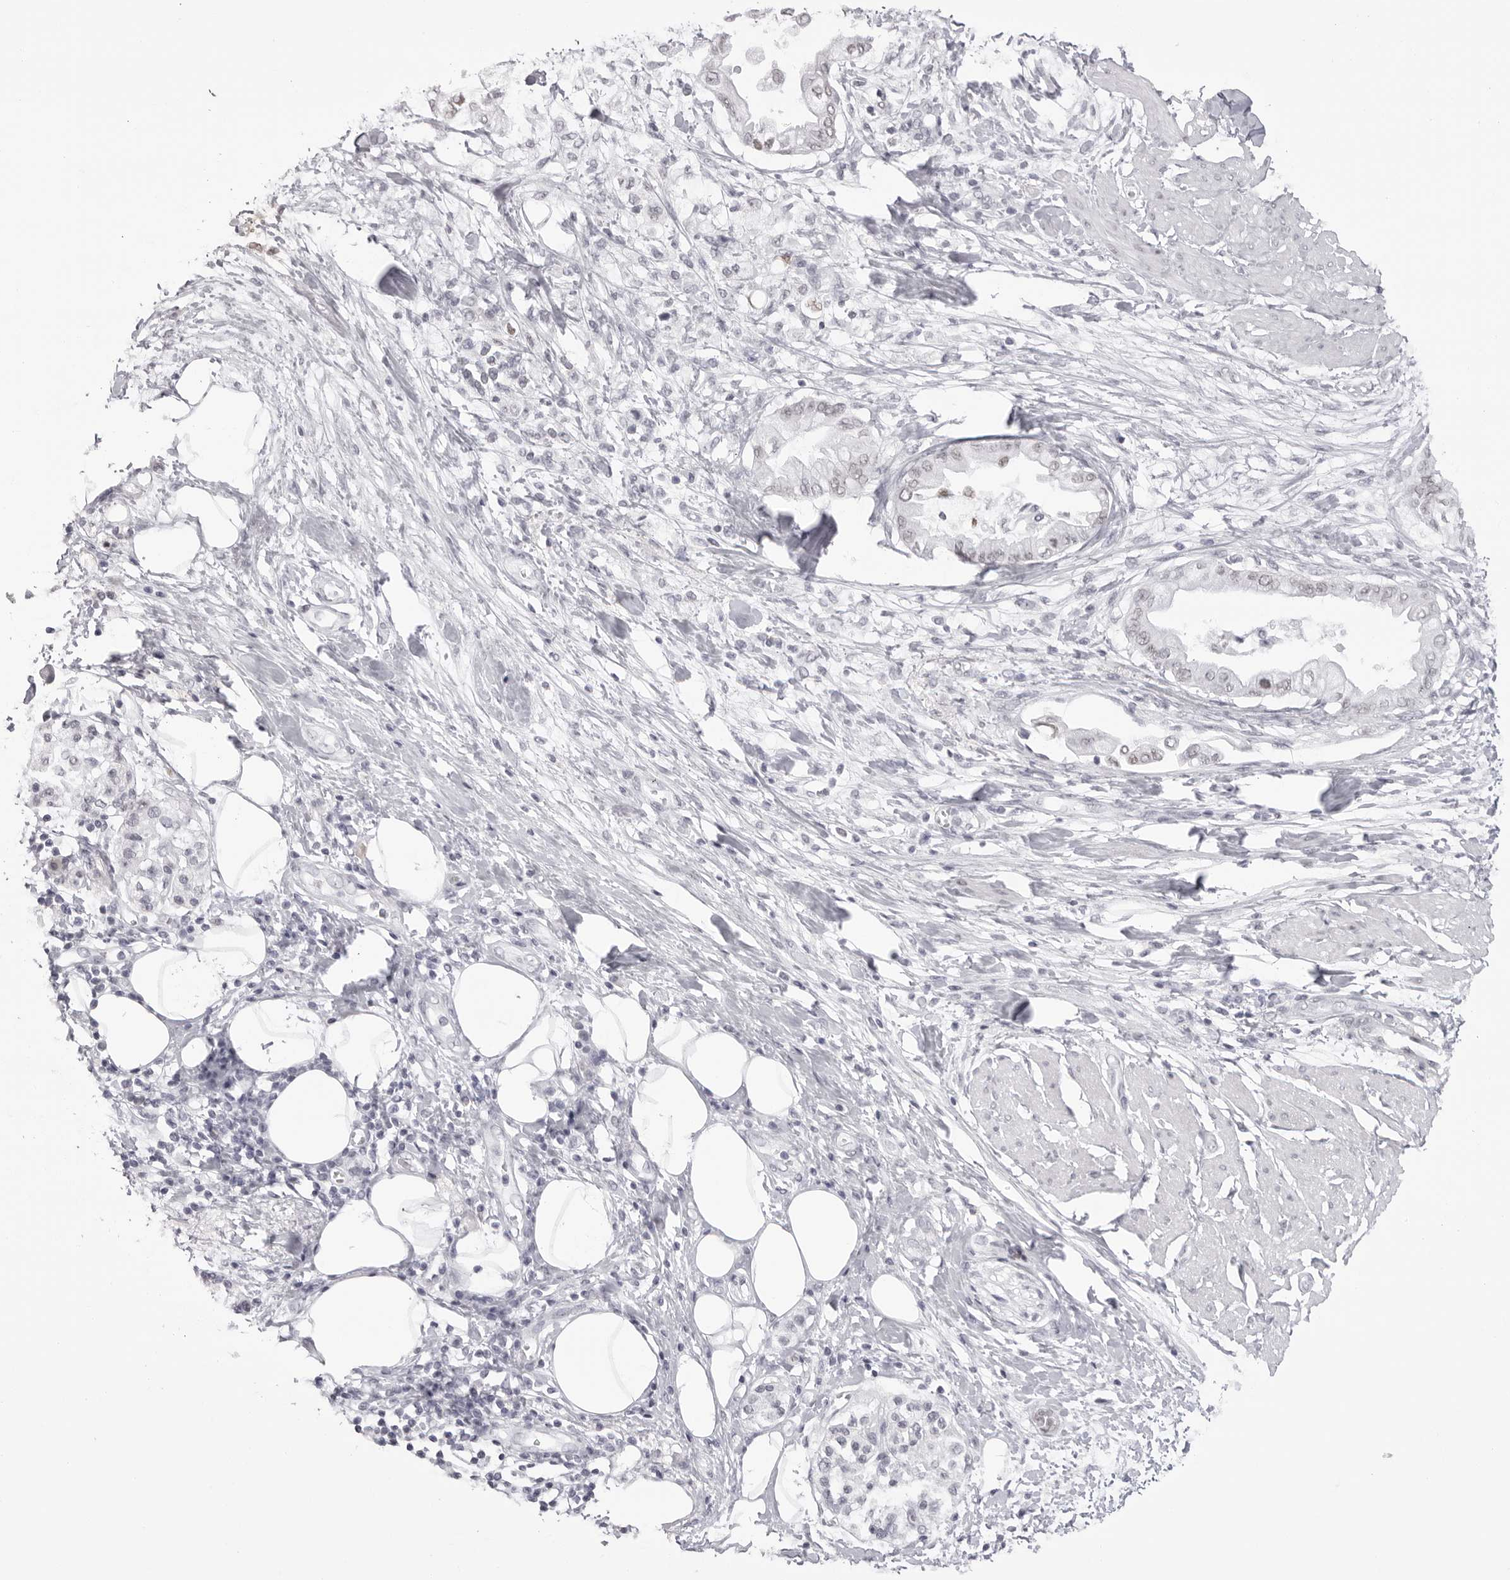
{"staining": {"intensity": "weak", "quantity": "<25%", "location": "nuclear"}, "tissue": "pancreatic cancer", "cell_type": "Tumor cells", "image_type": "cancer", "snomed": [{"axis": "morphology", "description": "Normal tissue, NOS"}, {"axis": "morphology", "description": "Adenocarcinoma, NOS"}, {"axis": "topography", "description": "Pancreas"}, {"axis": "topography", "description": "Duodenum"}], "caption": "IHC micrograph of neoplastic tissue: human pancreatic adenocarcinoma stained with DAB exhibits no significant protein positivity in tumor cells.", "gene": "MAFK", "patient": {"sex": "female", "age": 60}}